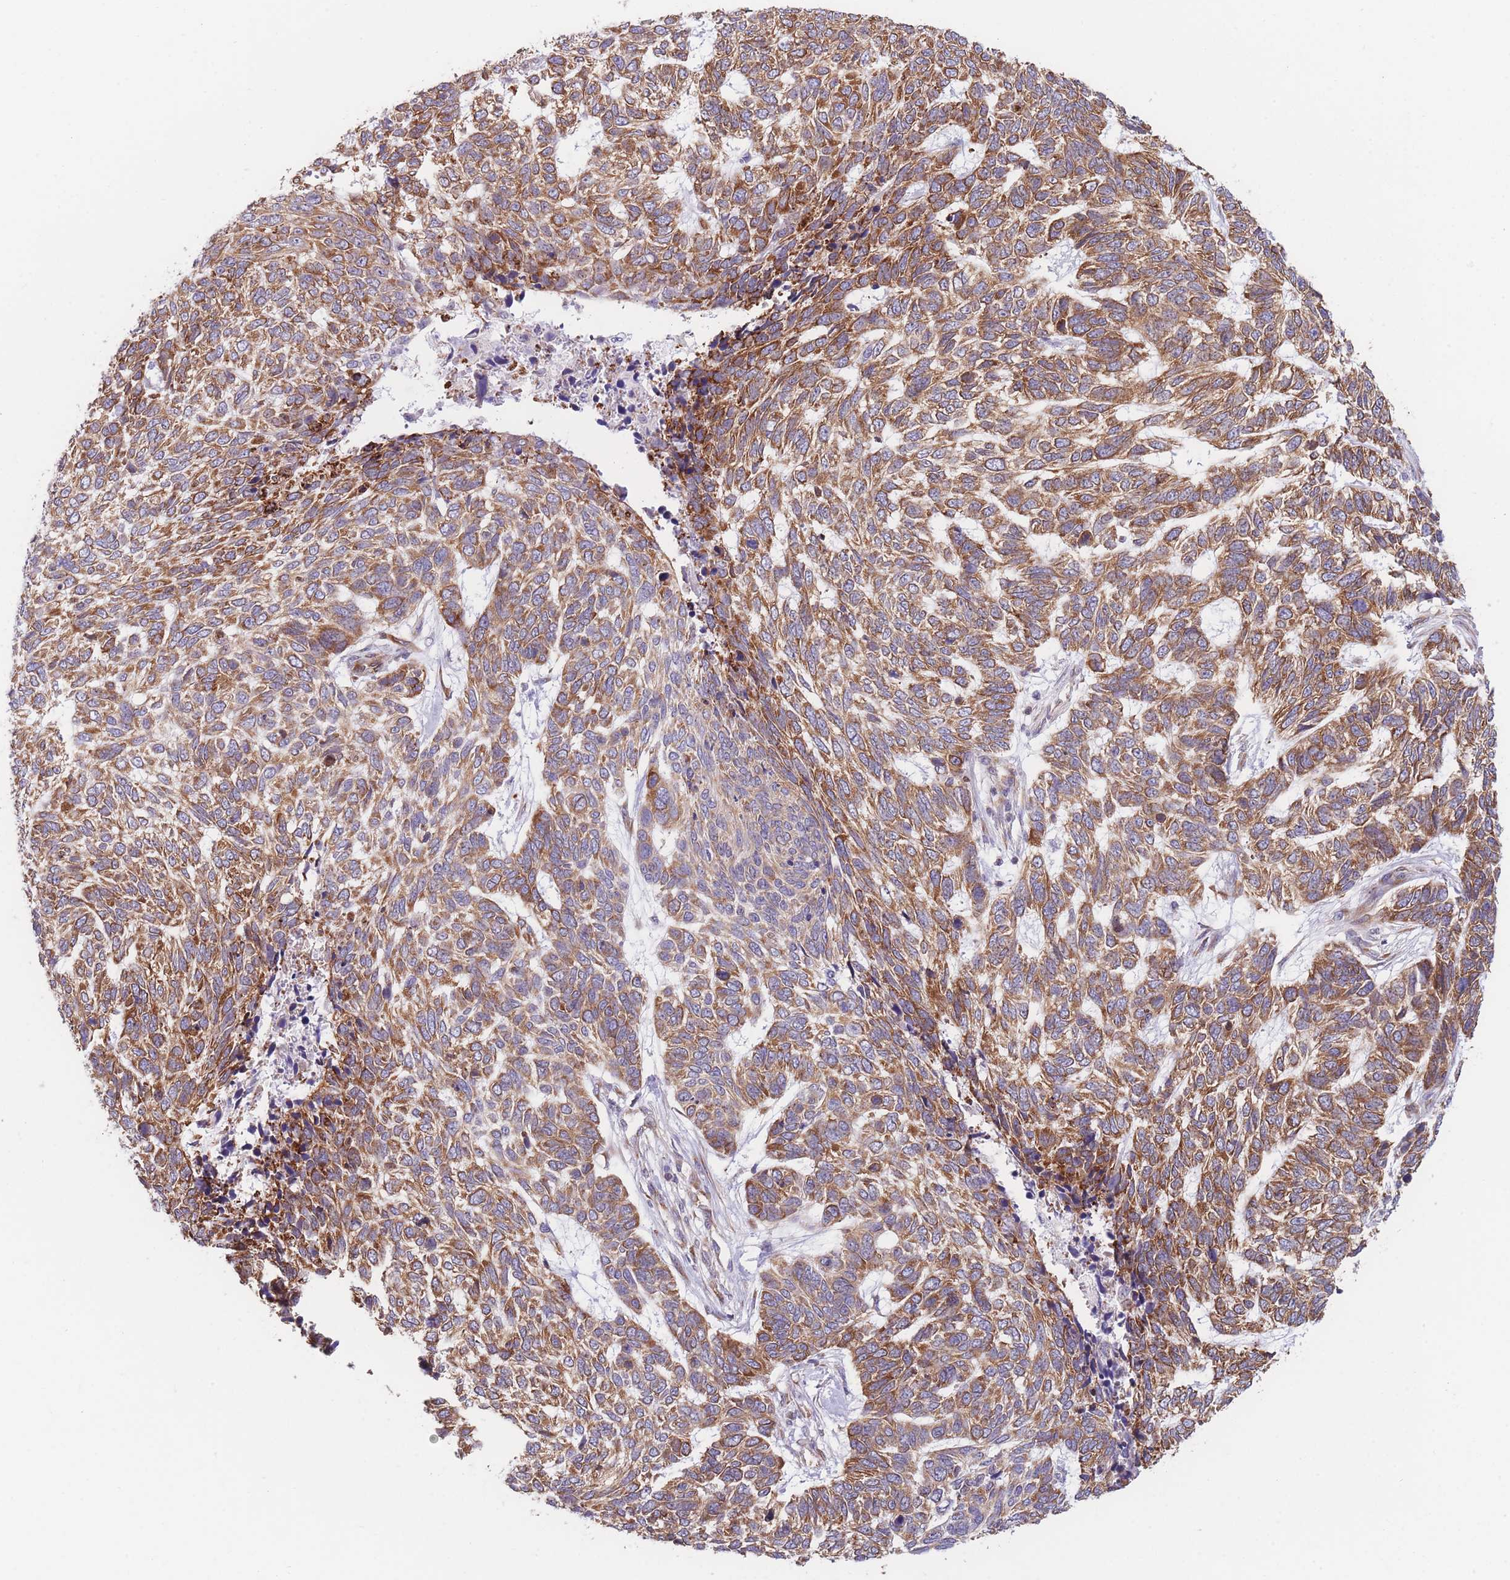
{"staining": {"intensity": "moderate", "quantity": ">75%", "location": "cytoplasmic/membranous"}, "tissue": "skin cancer", "cell_type": "Tumor cells", "image_type": "cancer", "snomed": [{"axis": "morphology", "description": "Basal cell carcinoma"}, {"axis": "topography", "description": "Skin"}], "caption": "An immunohistochemistry (IHC) histopathology image of tumor tissue is shown. Protein staining in brown shows moderate cytoplasmic/membranous positivity in skin basal cell carcinoma within tumor cells. (DAB (3,3'-diaminobenzidine) IHC, brown staining for protein, blue staining for nuclei).", "gene": "AK9", "patient": {"sex": "female", "age": 65}}